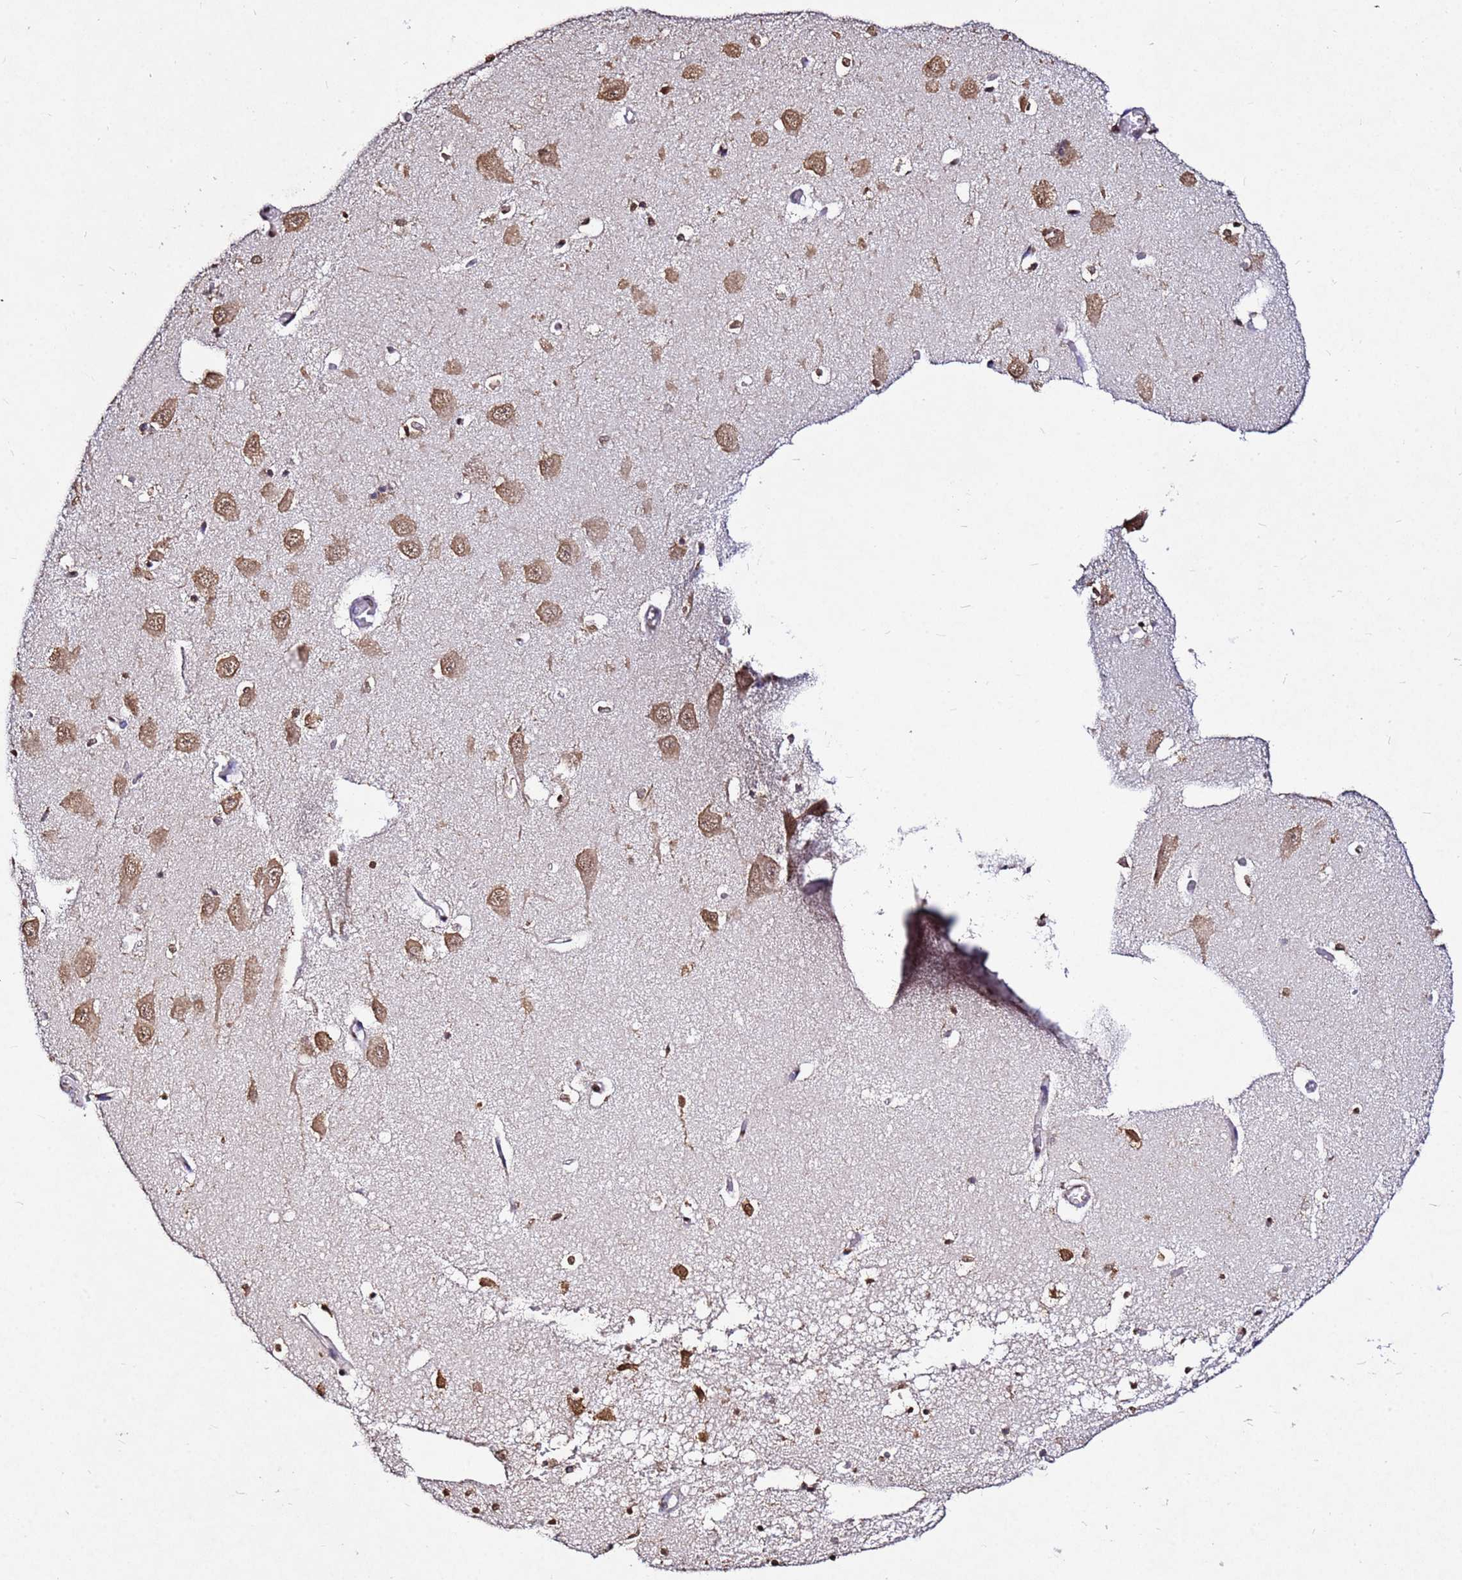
{"staining": {"intensity": "weak", "quantity": ">75%", "location": "cytoplasmic/membranous,nuclear"}, "tissue": "hippocampus", "cell_type": "Glial cells", "image_type": "normal", "snomed": [{"axis": "morphology", "description": "Normal tissue, NOS"}, {"axis": "topography", "description": "Hippocampus"}], "caption": "Protein staining exhibits weak cytoplasmic/membranous,nuclear expression in about >75% of glial cells in unremarkable hippocampus. (Brightfield microscopy of DAB IHC at high magnification).", "gene": "MYOCD", "patient": {"sex": "male", "age": 70}}